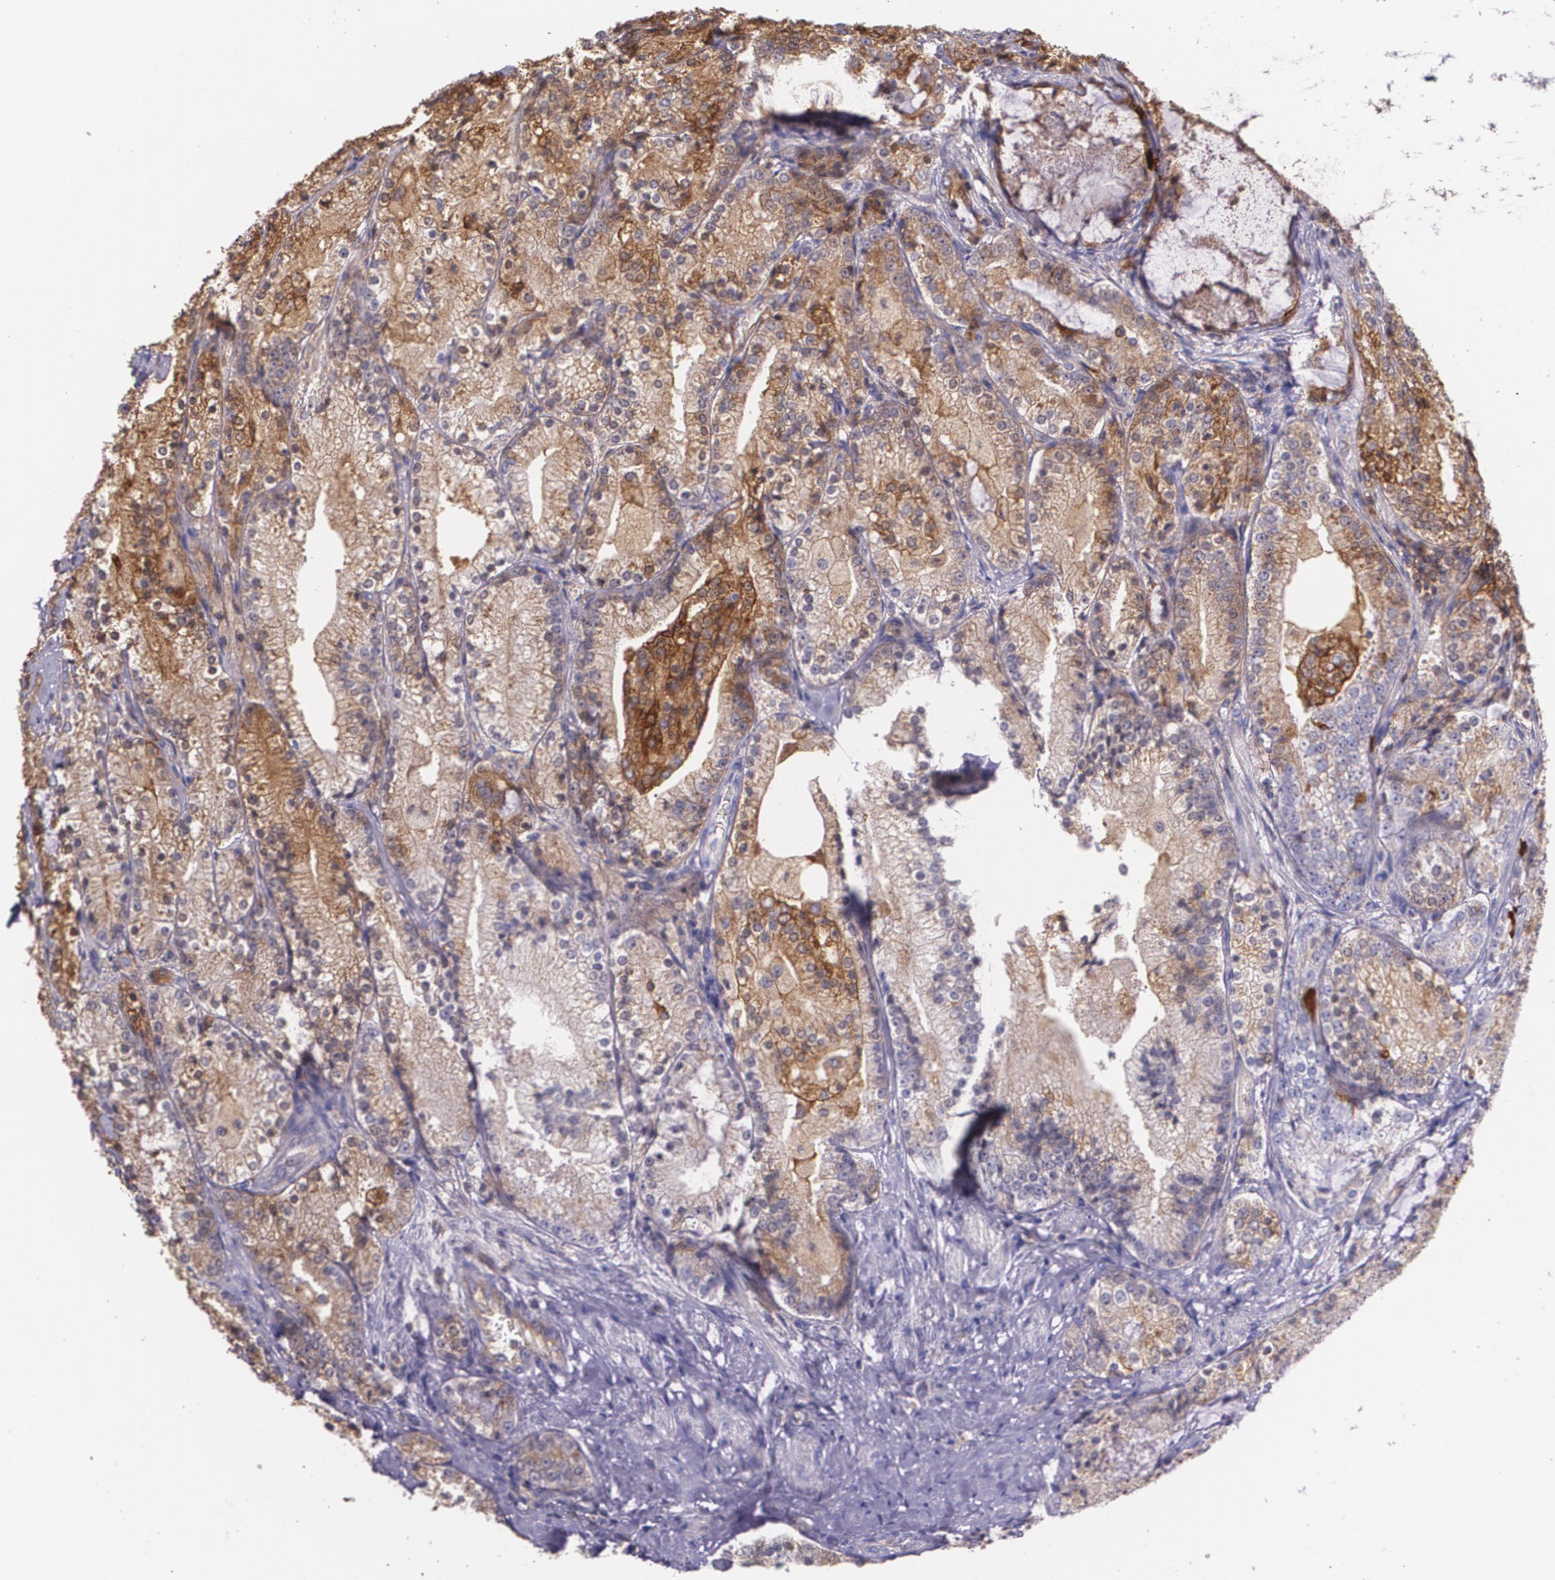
{"staining": {"intensity": "moderate", "quantity": "25%-75%", "location": "cytoplasmic/membranous"}, "tissue": "prostate cancer", "cell_type": "Tumor cells", "image_type": "cancer", "snomed": [{"axis": "morphology", "description": "Adenocarcinoma, High grade"}, {"axis": "topography", "description": "Prostate"}], "caption": "An immunohistochemistry (IHC) image of neoplastic tissue is shown. Protein staining in brown labels moderate cytoplasmic/membranous positivity in prostate cancer (adenocarcinoma (high-grade)) within tumor cells.", "gene": "B2M", "patient": {"sex": "male", "age": 63}}